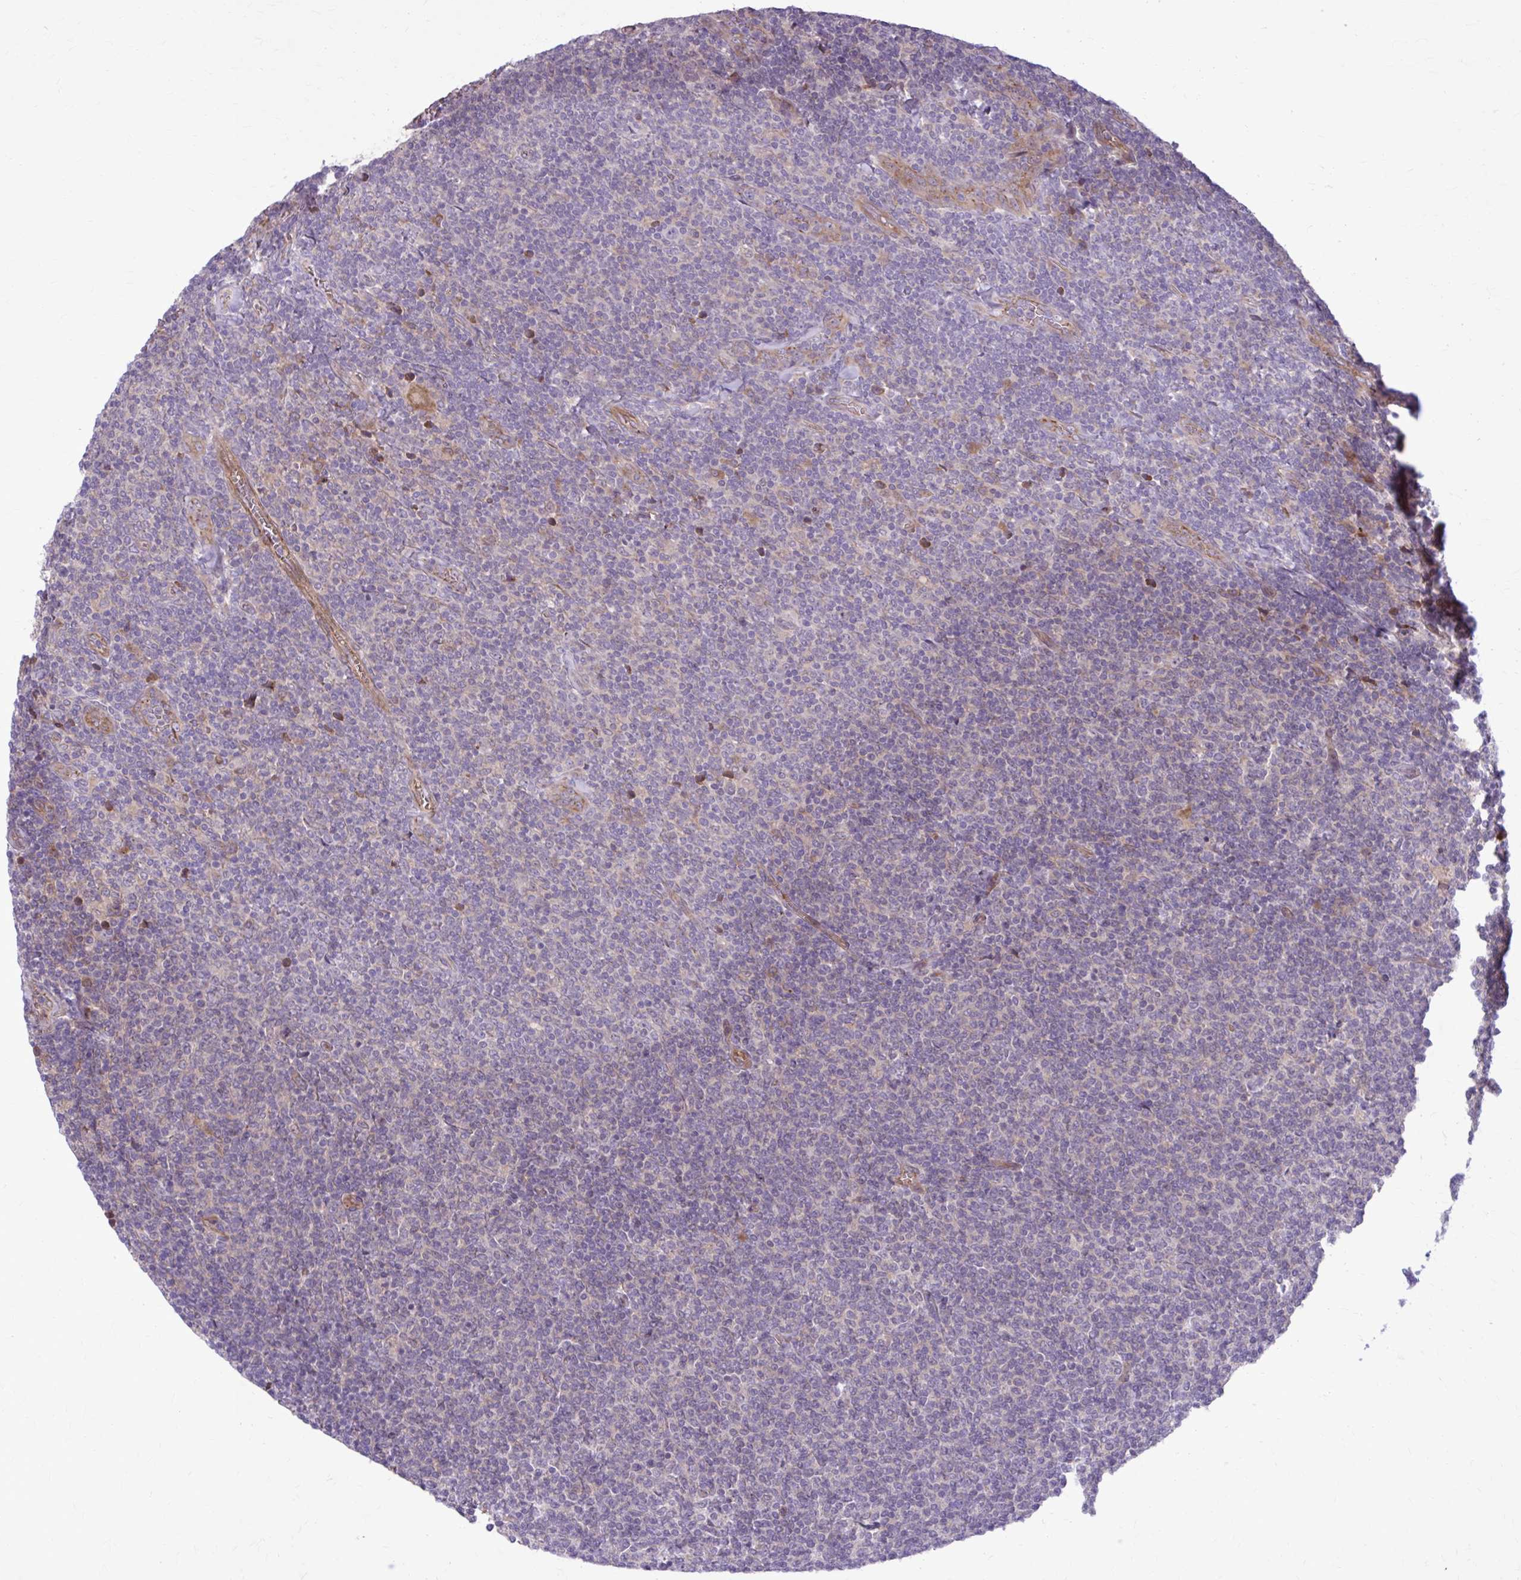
{"staining": {"intensity": "negative", "quantity": "none", "location": "none"}, "tissue": "lymphoma", "cell_type": "Tumor cells", "image_type": "cancer", "snomed": [{"axis": "morphology", "description": "Malignant lymphoma, non-Hodgkin's type, Low grade"}, {"axis": "topography", "description": "Lymph node"}], "caption": "IHC photomicrograph of human malignant lymphoma, non-Hodgkin's type (low-grade) stained for a protein (brown), which reveals no staining in tumor cells.", "gene": "SNF8", "patient": {"sex": "male", "age": 52}}